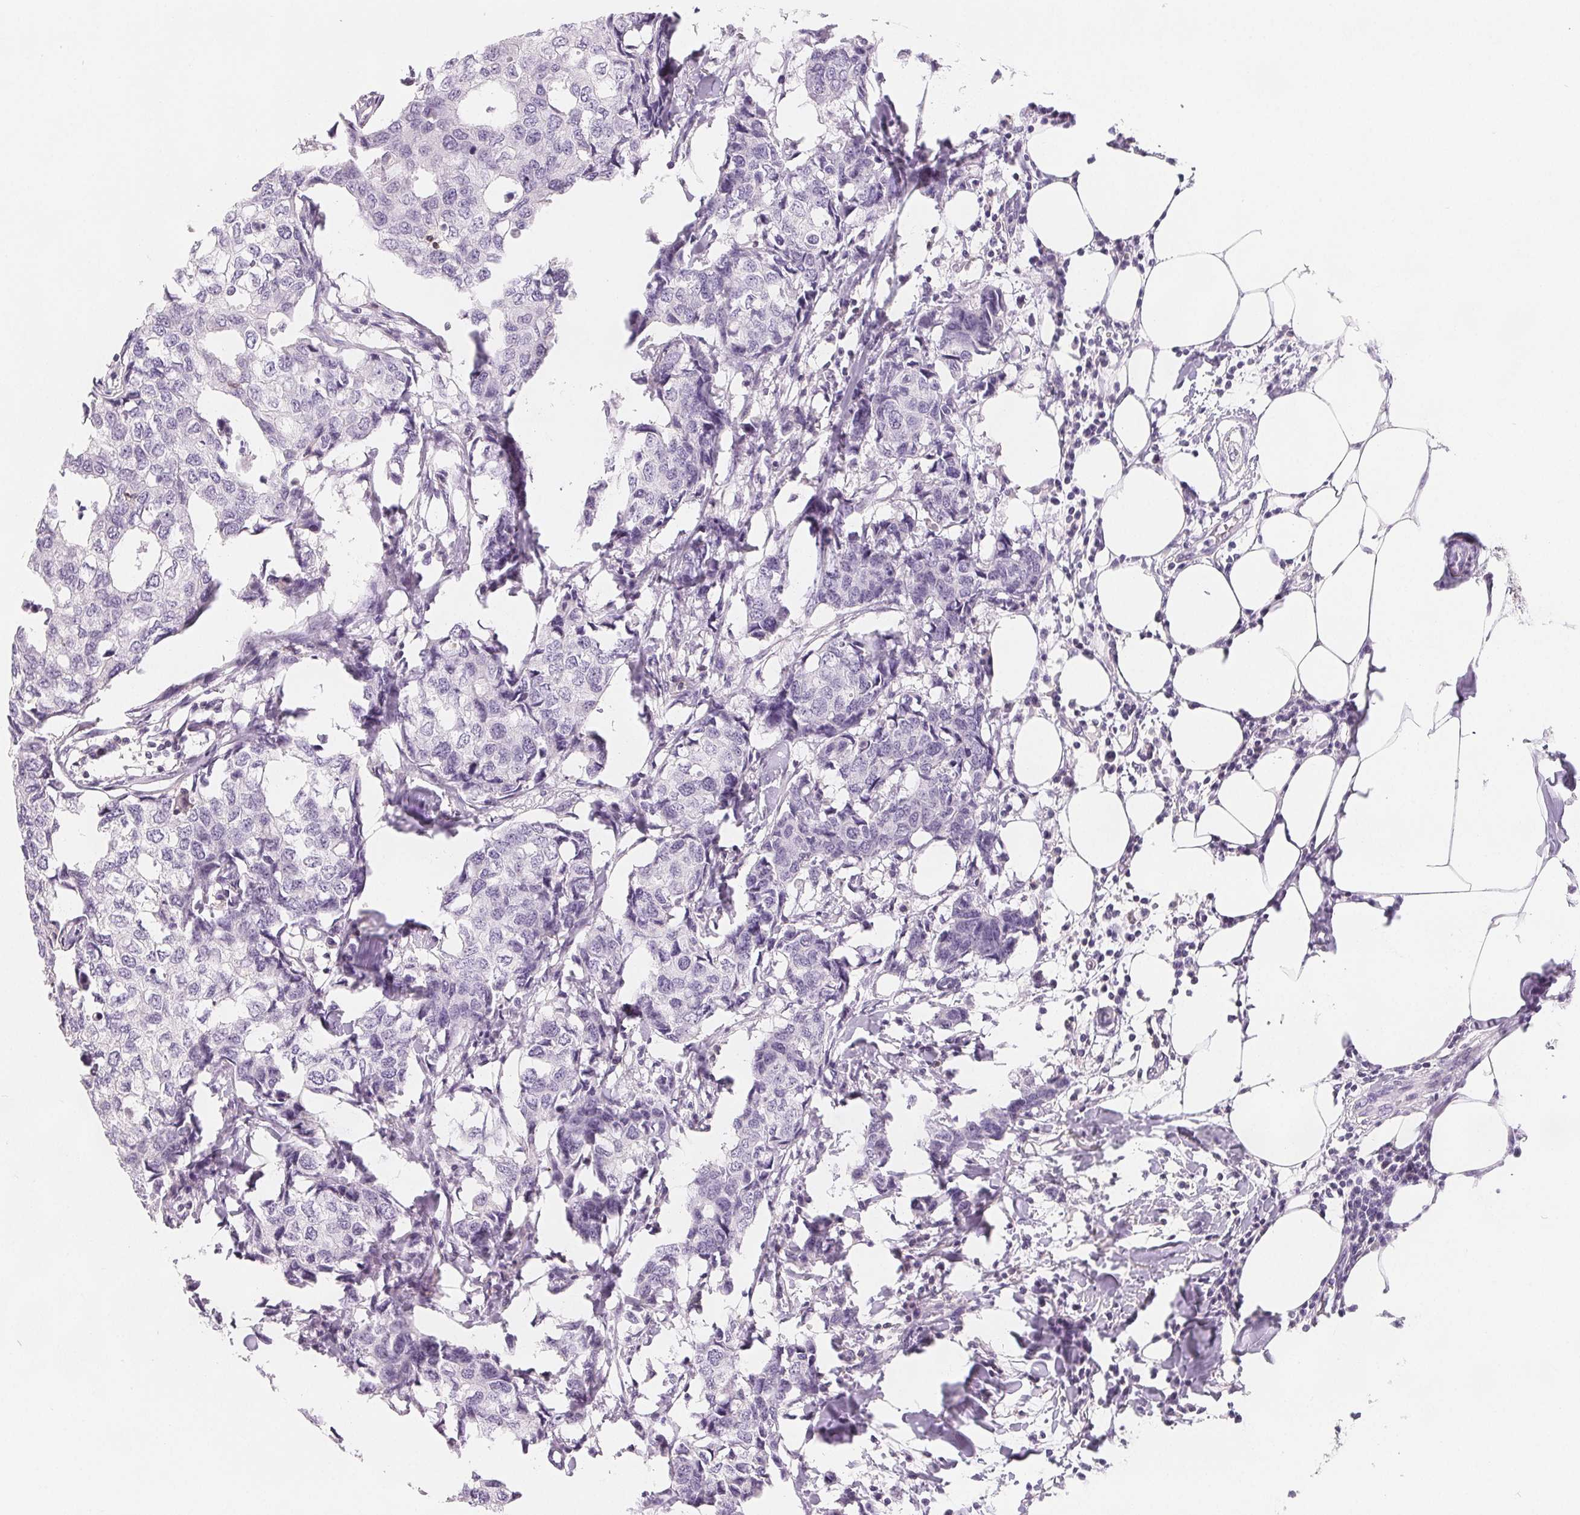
{"staining": {"intensity": "negative", "quantity": "none", "location": "none"}, "tissue": "breast cancer", "cell_type": "Tumor cells", "image_type": "cancer", "snomed": [{"axis": "morphology", "description": "Duct carcinoma"}, {"axis": "topography", "description": "Breast"}], "caption": "IHC image of neoplastic tissue: human breast cancer stained with DAB reveals no significant protein expression in tumor cells. (DAB (3,3'-diaminobenzidine) immunohistochemistry (IHC) visualized using brightfield microscopy, high magnification).", "gene": "CD69", "patient": {"sex": "female", "age": 27}}